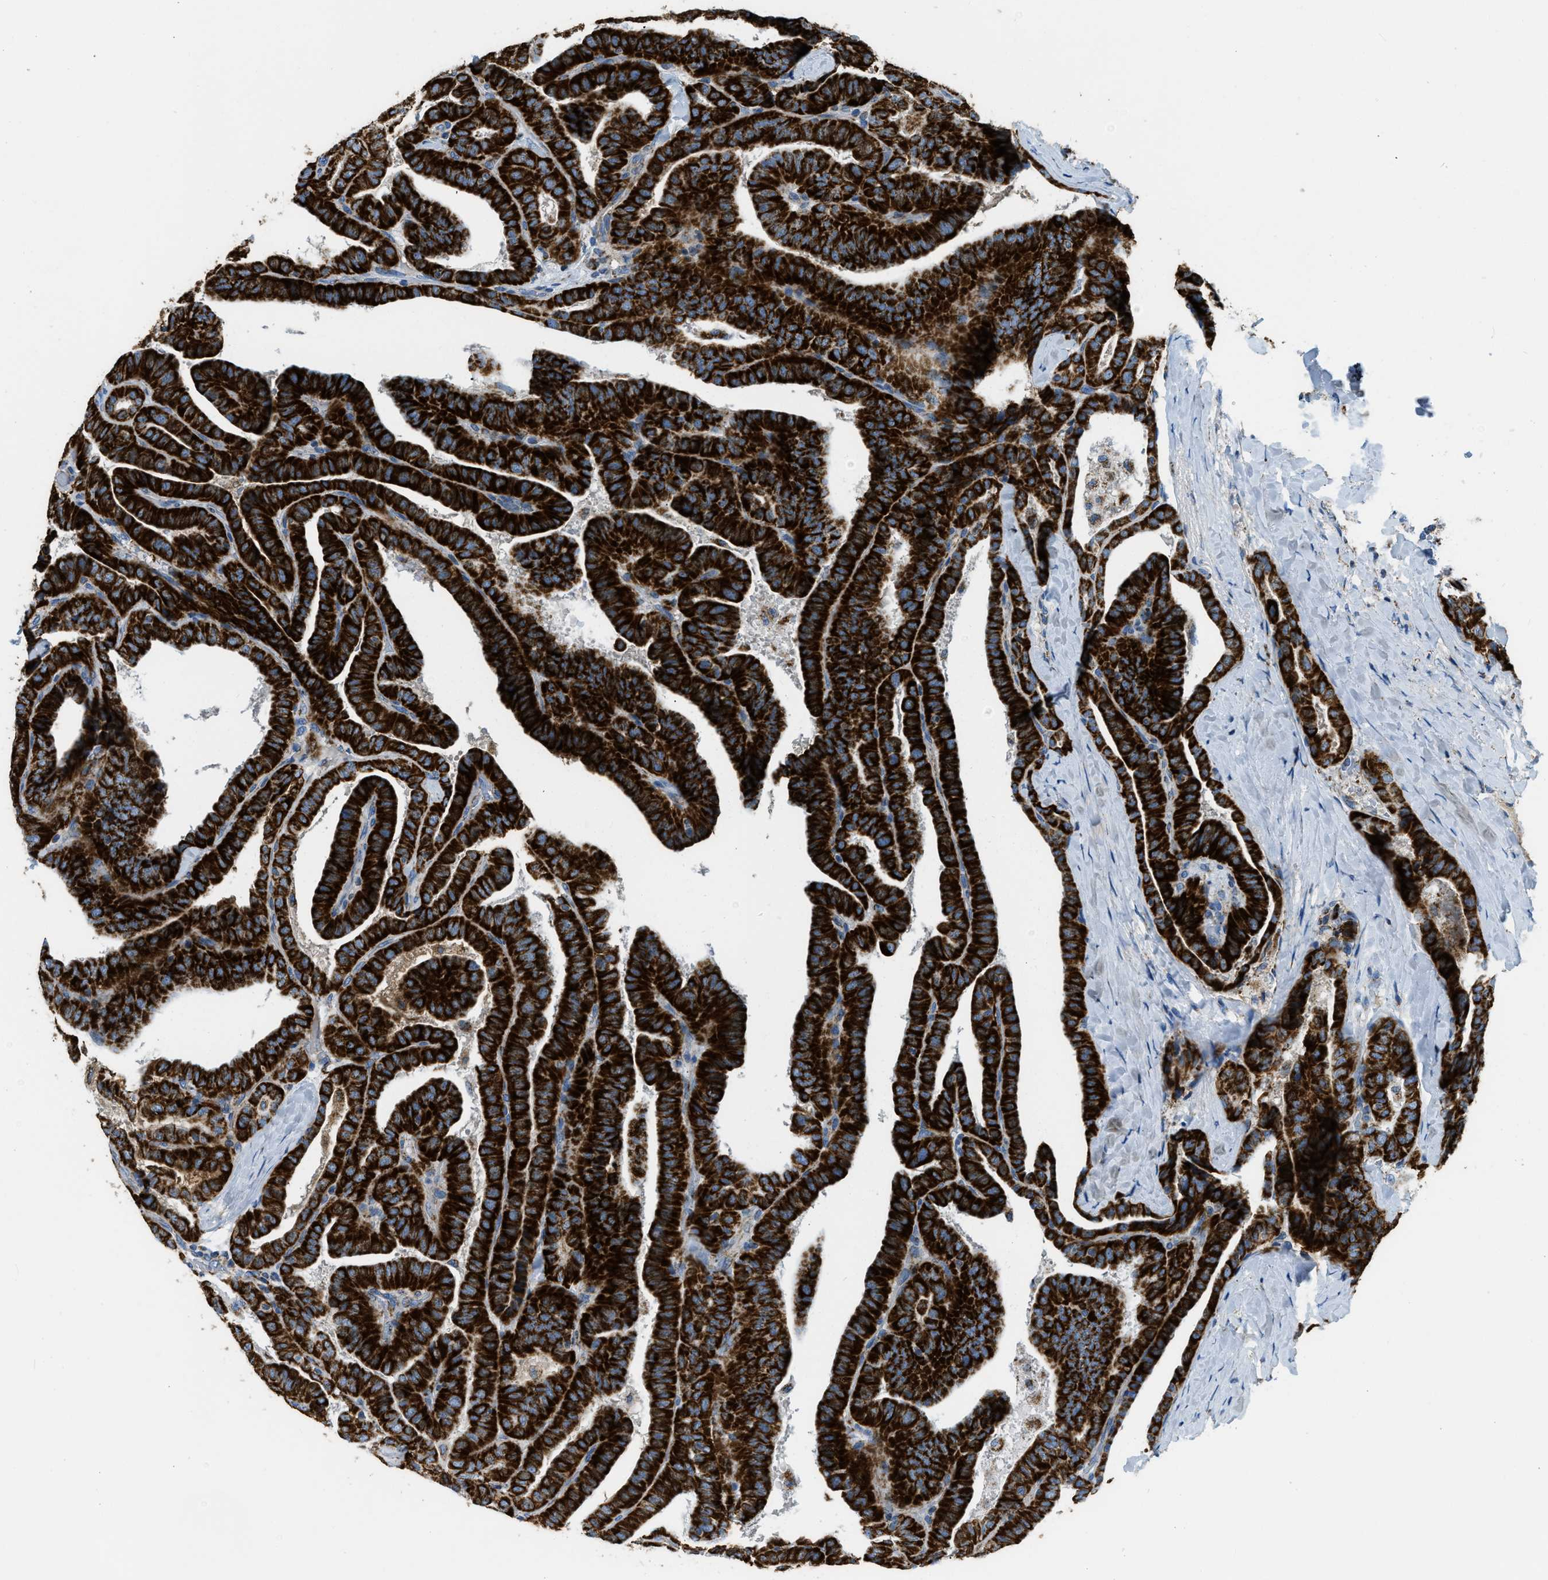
{"staining": {"intensity": "strong", "quantity": ">75%", "location": "cytoplasmic/membranous"}, "tissue": "thyroid cancer", "cell_type": "Tumor cells", "image_type": "cancer", "snomed": [{"axis": "morphology", "description": "Papillary adenocarcinoma, NOS"}, {"axis": "topography", "description": "Thyroid gland"}], "caption": "This is an image of immunohistochemistry staining of thyroid cancer (papillary adenocarcinoma), which shows strong positivity in the cytoplasmic/membranous of tumor cells.", "gene": "ACADVL", "patient": {"sex": "male", "age": 77}}